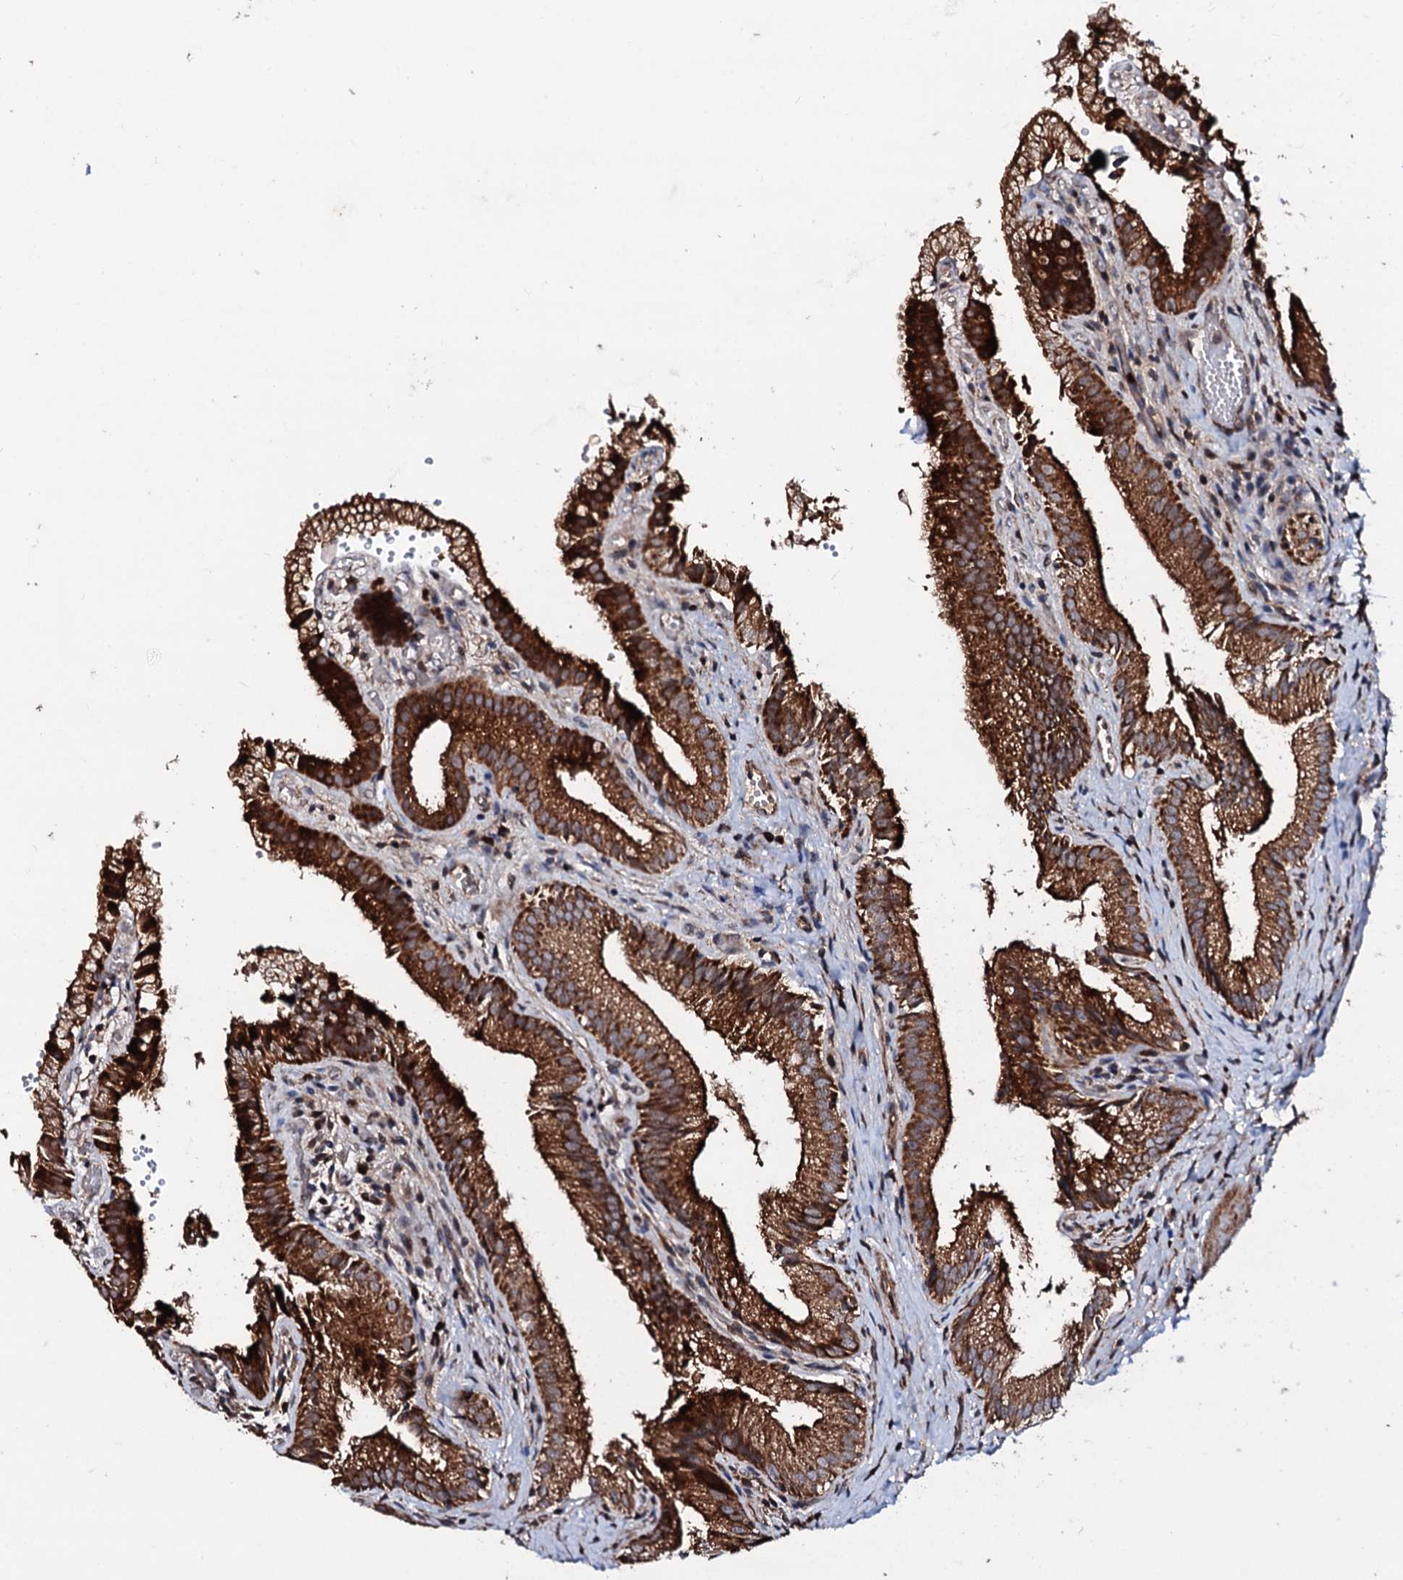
{"staining": {"intensity": "strong", "quantity": ">75%", "location": "cytoplasmic/membranous"}, "tissue": "gallbladder", "cell_type": "Glandular cells", "image_type": "normal", "snomed": [{"axis": "morphology", "description": "Normal tissue, NOS"}, {"axis": "topography", "description": "Gallbladder"}], "caption": "Brown immunohistochemical staining in normal gallbladder displays strong cytoplasmic/membranous staining in approximately >75% of glandular cells.", "gene": "ENSG00000256591", "patient": {"sex": "female", "age": 30}}